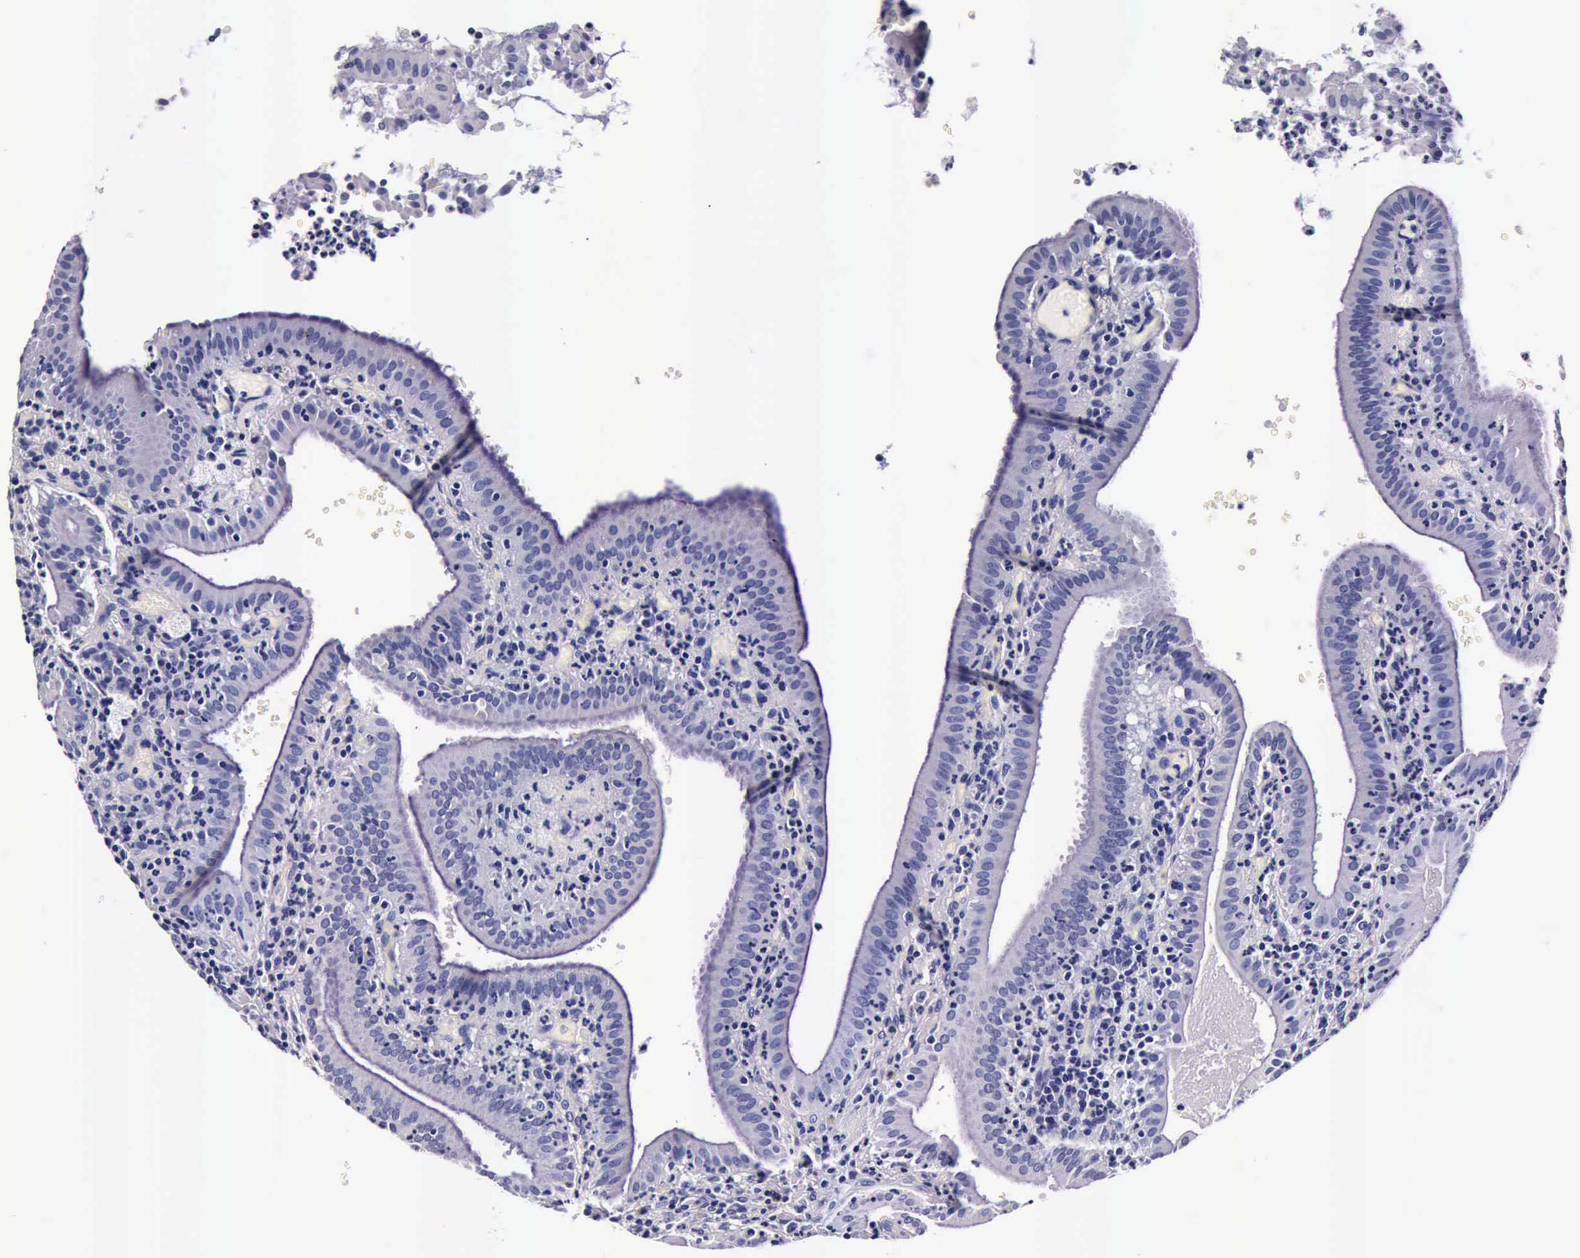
{"staining": {"intensity": "negative", "quantity": "none", "location": "none"}, "tissue": "gallbladder", "cell_type": "Glandular cells", "image_type": "normal", "snomed": [{"axis": "morphology", "description": "Normal tissue, NOS"}, {"axis": "topography", "description": "Gallbladder"}], "caption": "Immunohistochemistry (IHC) of benign human gallbladder shows no expression in glandular cells. The staining was performed using DAB (3,3'-diaminobenzidine) to visualize the protein expression in brown, while the nuclei were stained in blue with hematoxylin (Magnification: 20x).", "gene": "IAPP", "patient": {"sex": "male", "age": 59}}